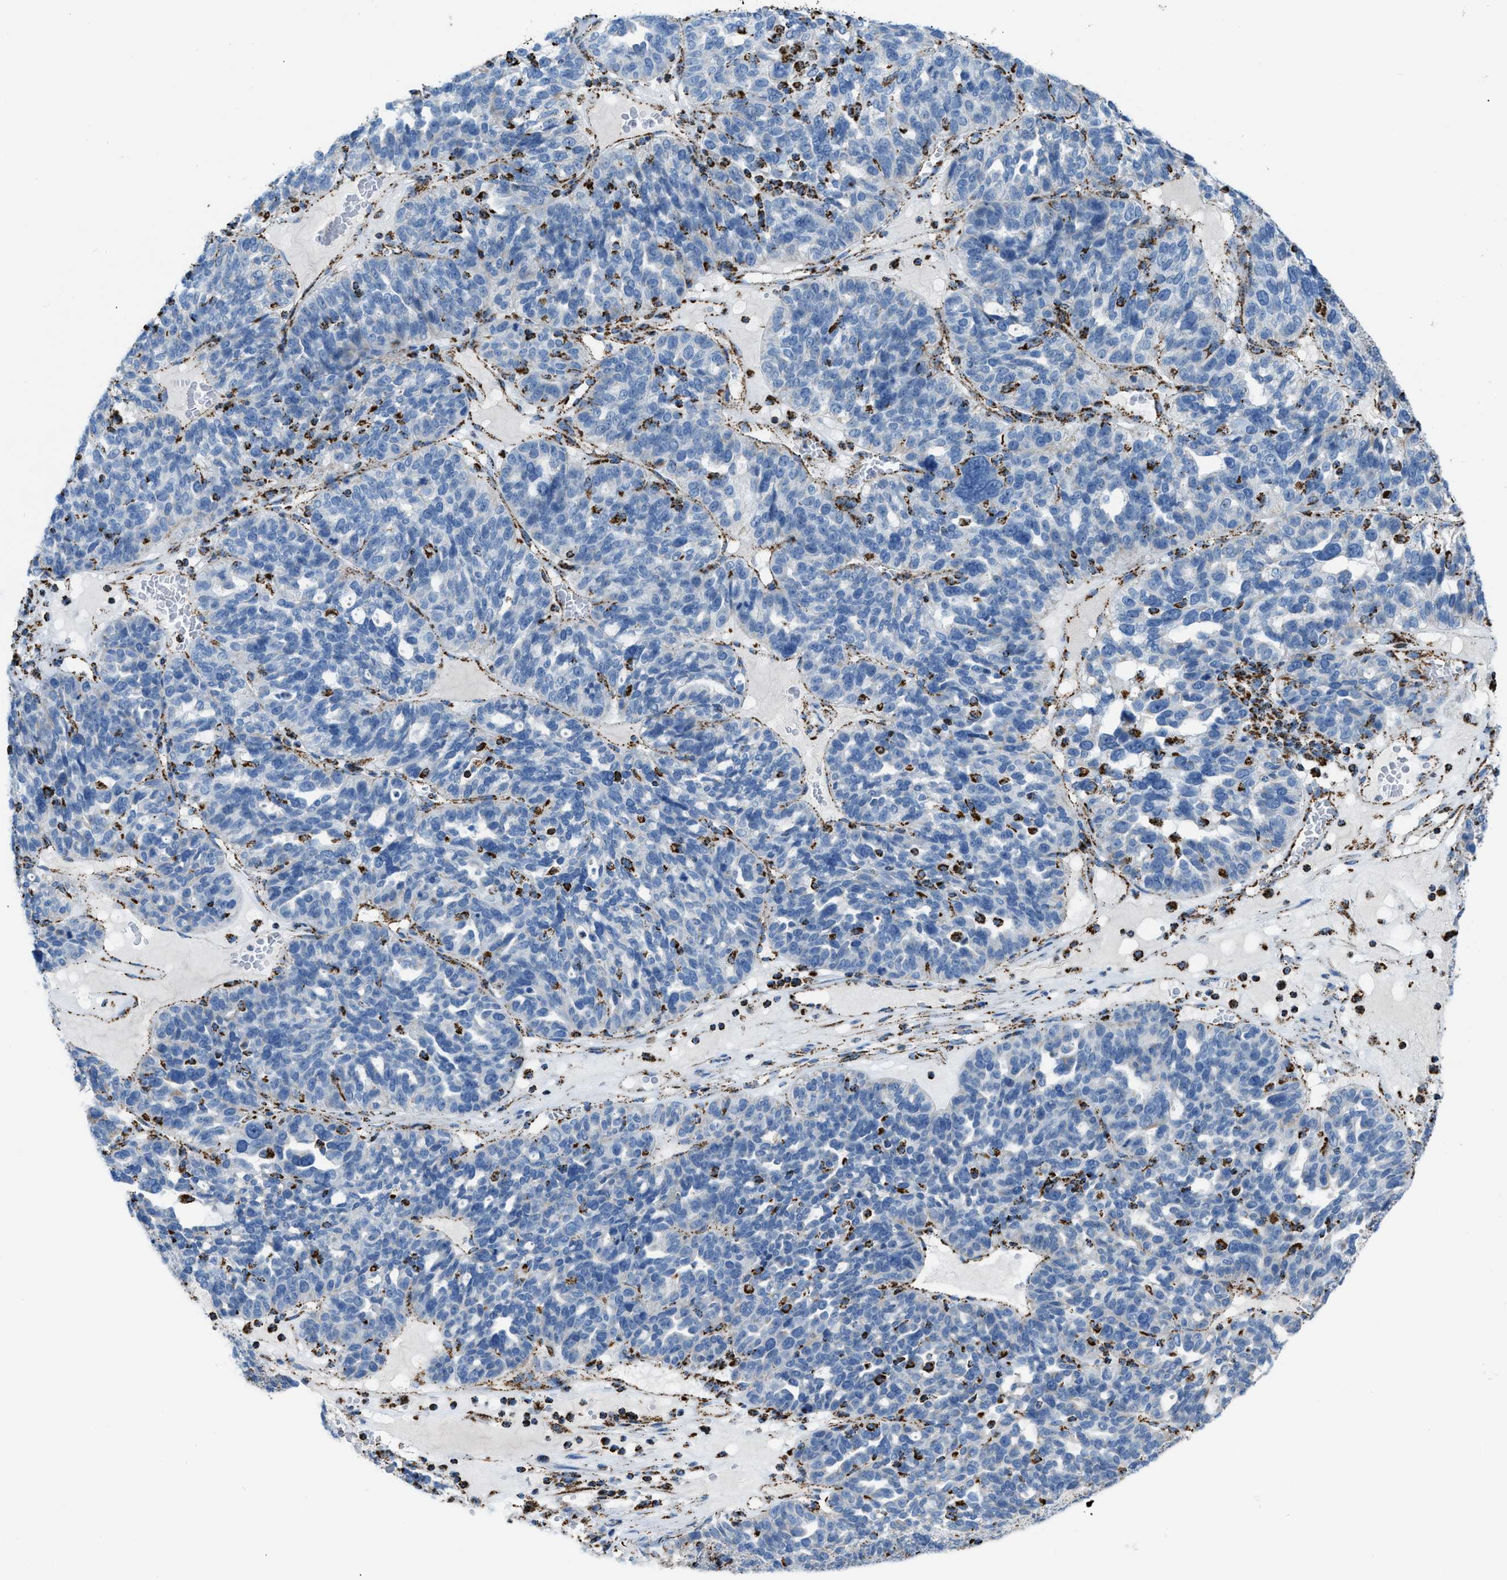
{"staining": {"intensity": "negative", "quantity": "none", "location": "none"}, "tissue": "ovarian cancer", "cell_type": "Tumor cells", "image_type": "cancer", "snomed": [{"axis": "morphology", "description": "Cystadenocarcinoma, serous, NOS"}, {"axis": "topography", "description": "Ovary"}], "caption": "DAB (3,3'-diaminobenzidine) immunohistochemical staining of serous cystadenocarcinoma (ovarian) demonstrates no significant staining in tumor cells. Nuclei are stained in blue.", "gene": "ETFB", "patient": {"sex": "female", "age": 59}}